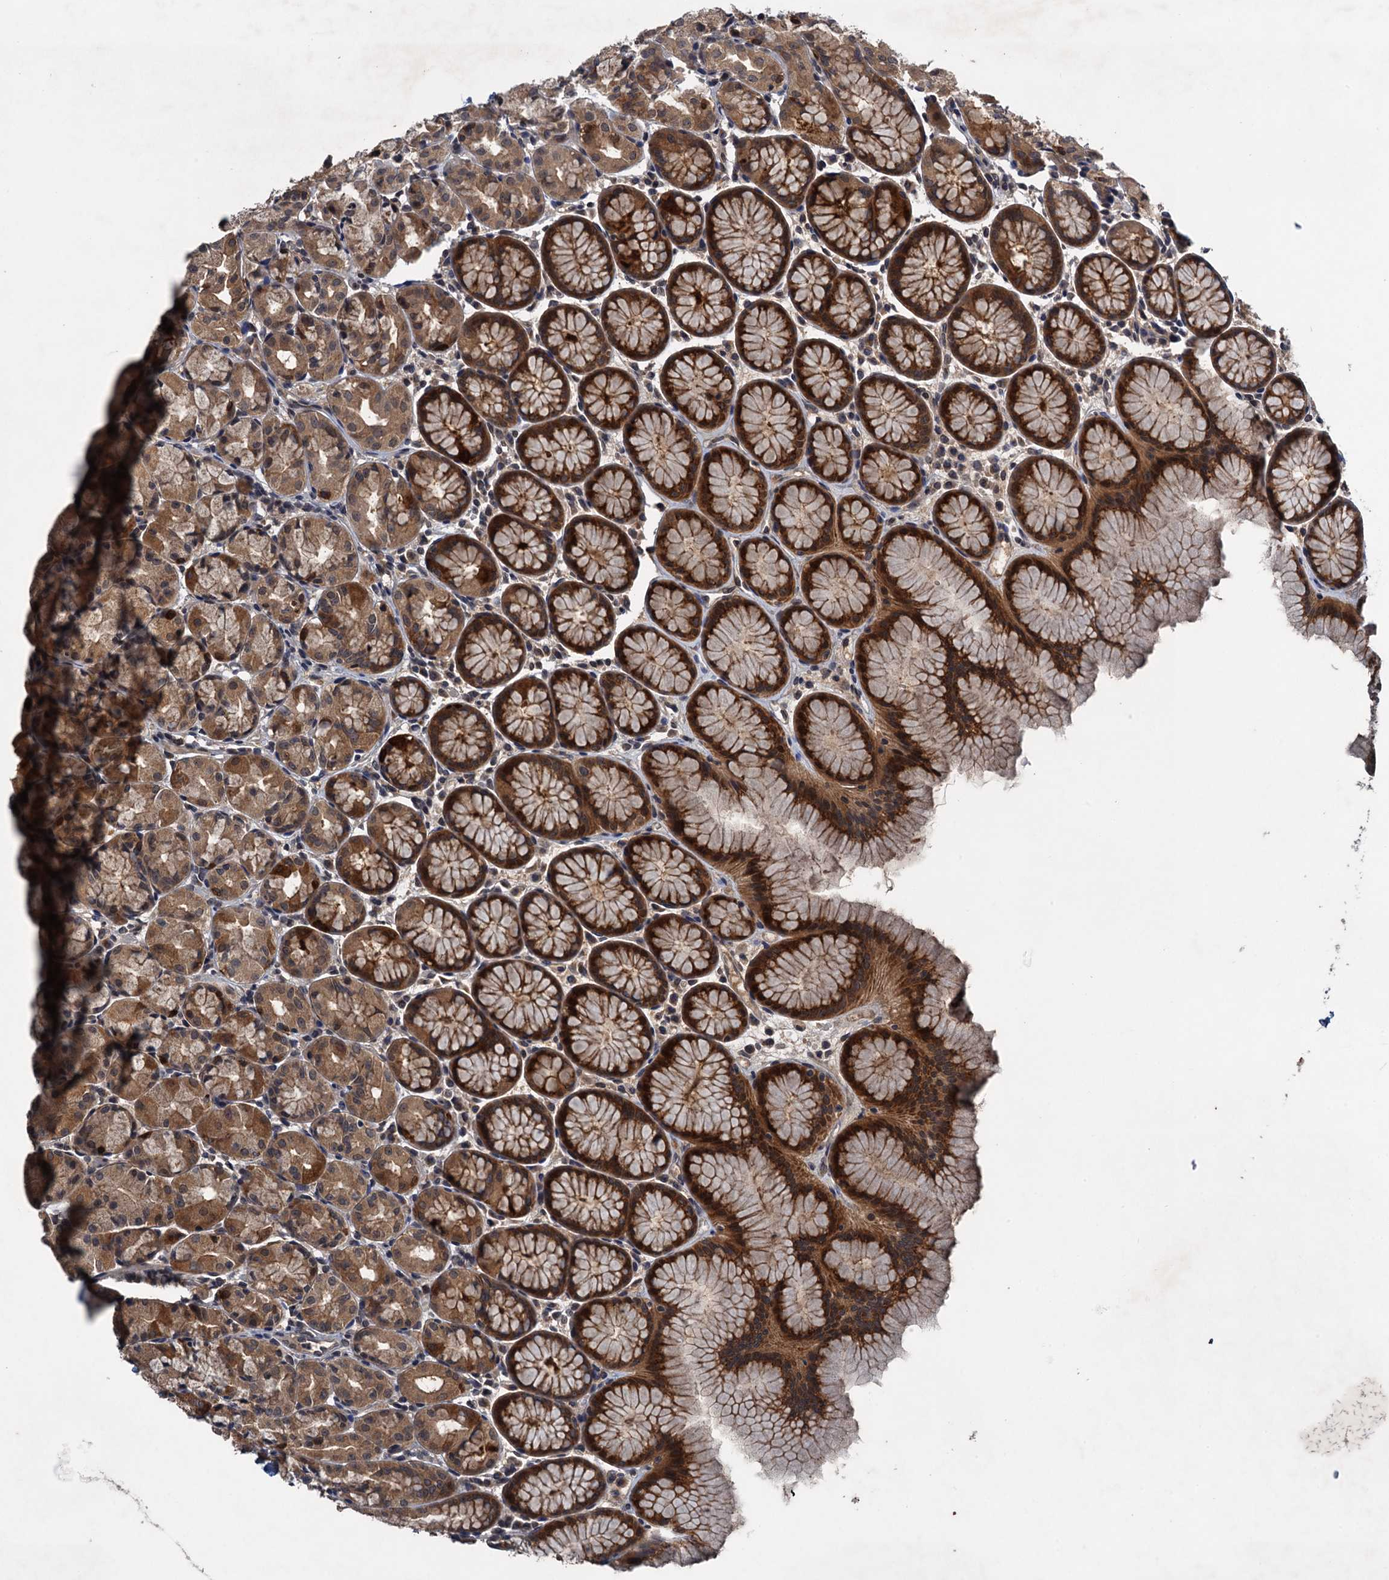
{"staining": {"intensity": "strong", "quantity": ">75%", "location": "cytoplasmic/membranous"}, "tissue": "stomach", "cell_type": "Glandular cells", "image_type": "normal", "snomed": [{"axis": "morphology", "description": "Normal tissue, NOS"}, {"axis": "topography", "description": "Stomach, upper"}], "caption": "A brown stain labels strong cytoplasmic/membranous expression of a protein in glandular cells of normal stomach. The protein is shown in brown color, while the nuclei are stained blue.", "gene": "RNF165", "patient": {"sex": "male", "age": 47}}